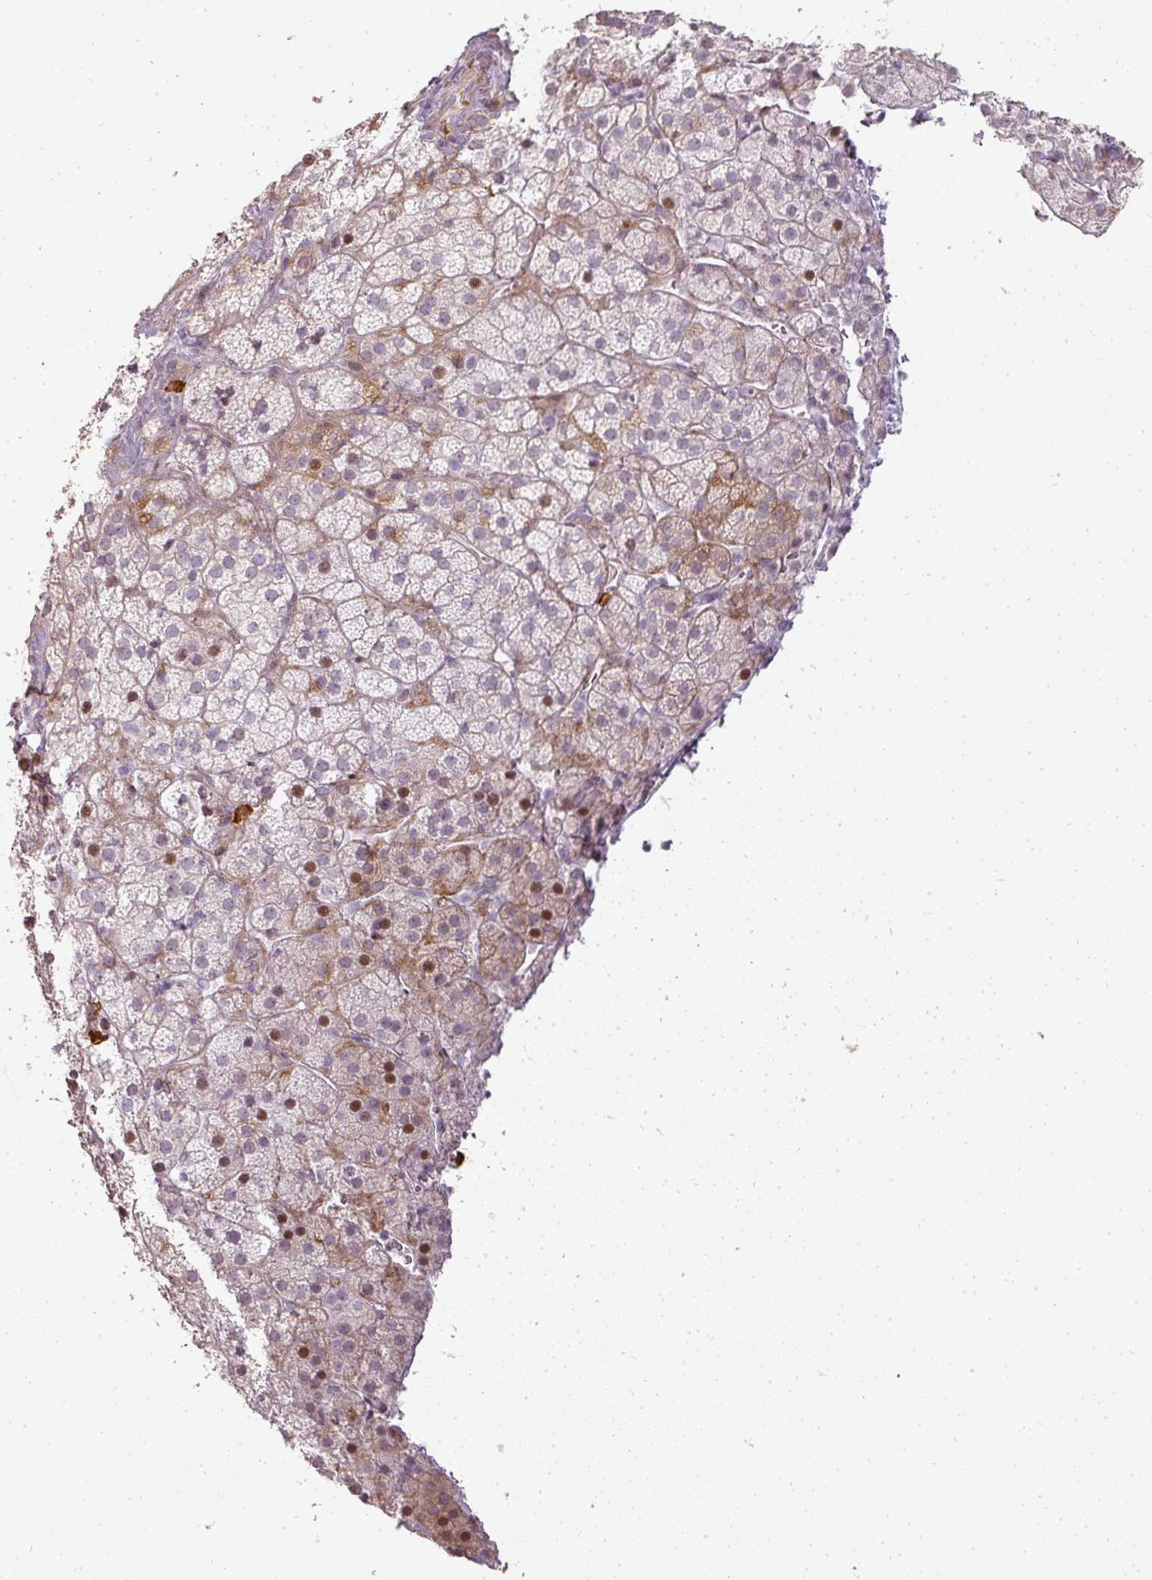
{"staining": {"intensity": "moderate", "quantity": "<25%", "location": "nuclear"}, "tissue": "adrenal gland", "cell_type": "Glandular cells", "image_type": "normal", "snomed": [{"axis": "morphology", "description": "Normal tissue, NOS"}, {"axis": "topography", "description": "Adrenal gland"}], "caption": "This micrograph displays normal adrenal gland stained with immunohistochemistry (IHC) to label a protein in brown. The nuclear of glandular cells show moderate positivity for the protein. Nuclei are counter-stained blue.", "gene": "BIK", "patient": {"sex": "female", "age": 70}}